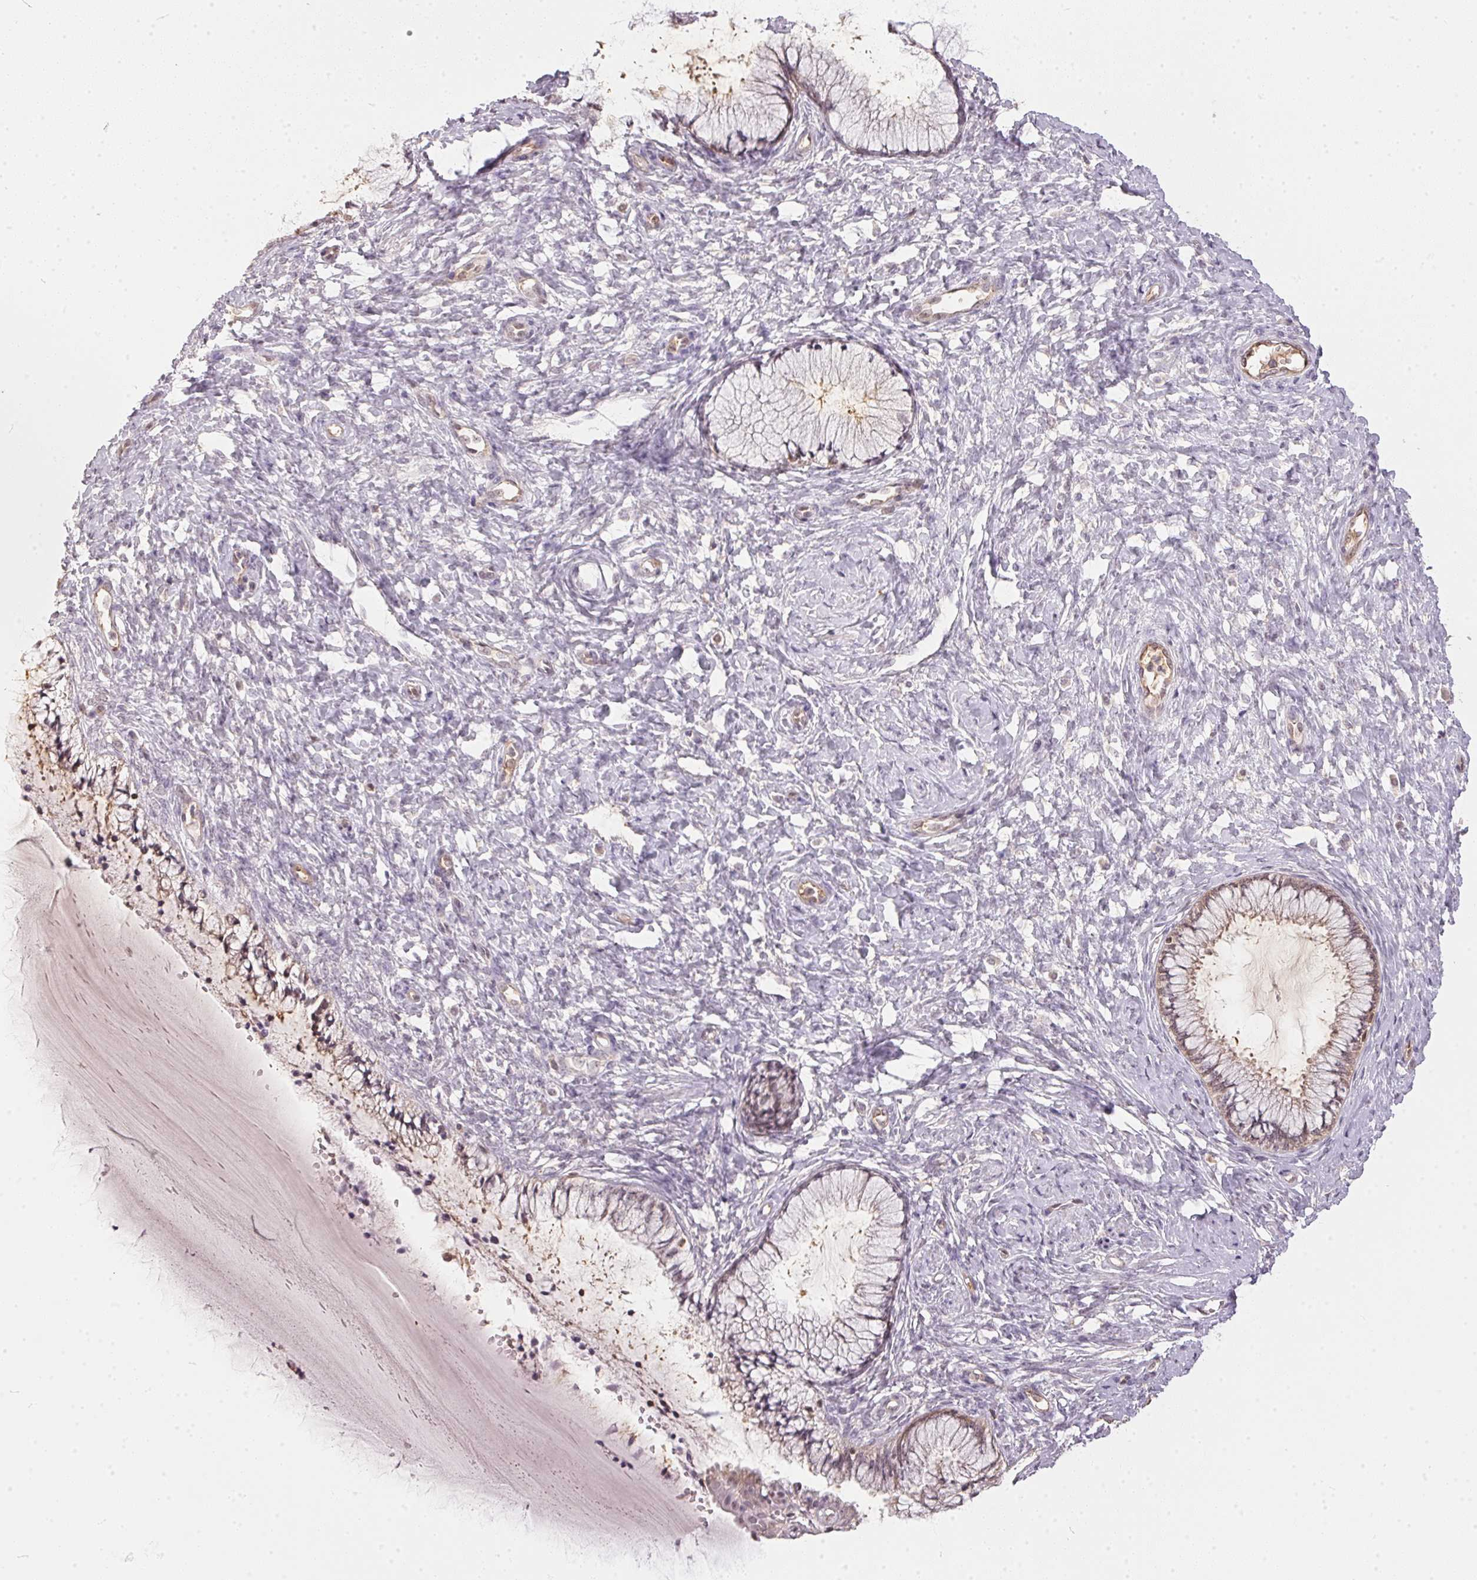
{"staining": {"intensity": "weak", "quantity": "<25%", "location": "cytoplasmic/membranous"}, "tissue": "cervix", "cell_type": "Glandular cells", "image_type": "normal", "snomed": [{"axis": "morphology", "description": "Normal tissue, NOS"}, {"axis": "topography", "description": "Cervix"}], "caption": "There is no significant positivity in glandular cells of cervix. (DAB (3,3'-diaminobenzidine) immunohistochemistry, high magnification).", "gene": "BLMH", "patient": {"sex": "female", "age": 37}}